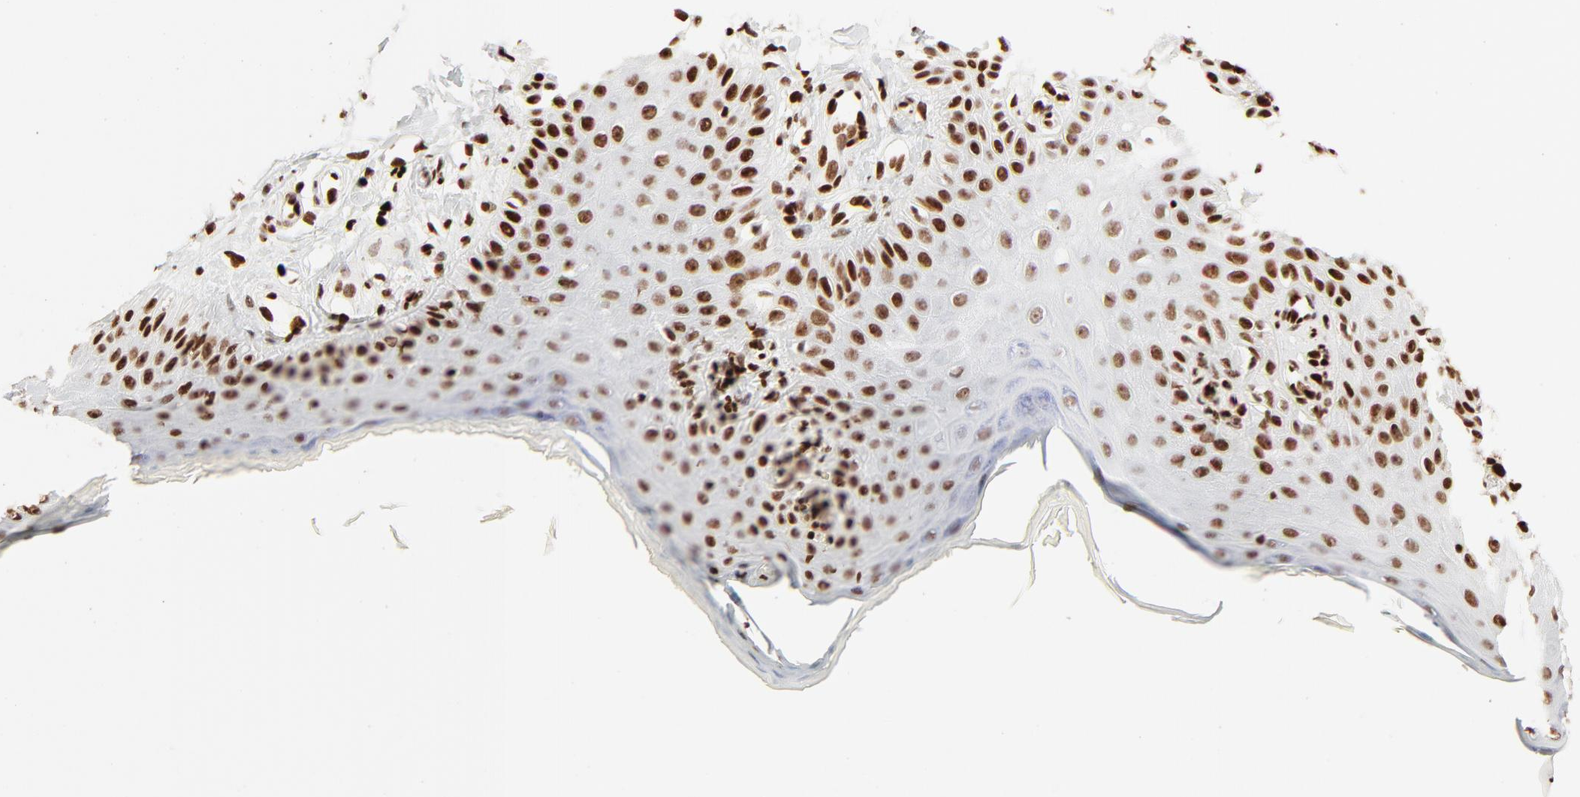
{"staining": {"intensity": "strong", "quantity": ">75%", "location": "nuclear"}, "tissue": "skin cancer", "cell_type": "Tumor cells", "image_type": "cancer", "snomed": [{"axis": "morphology", "description": "Squamous cell carcinoma, NOS"}, {"axis": "topography", "description": "Skin"}], "caption": "Protein staining of squamous cell carcinoma (skin) tissue exhibits strong nuclear staining in about >75% of tumor cells. The staining was performed using DAB (3,3'-diaminobenzidine), with brown indicating positive protein expression. Nuclei are stained blue with hematoxylin.", "gene": "HMGB2", "patient": {"sex": "female", "age": 40}}